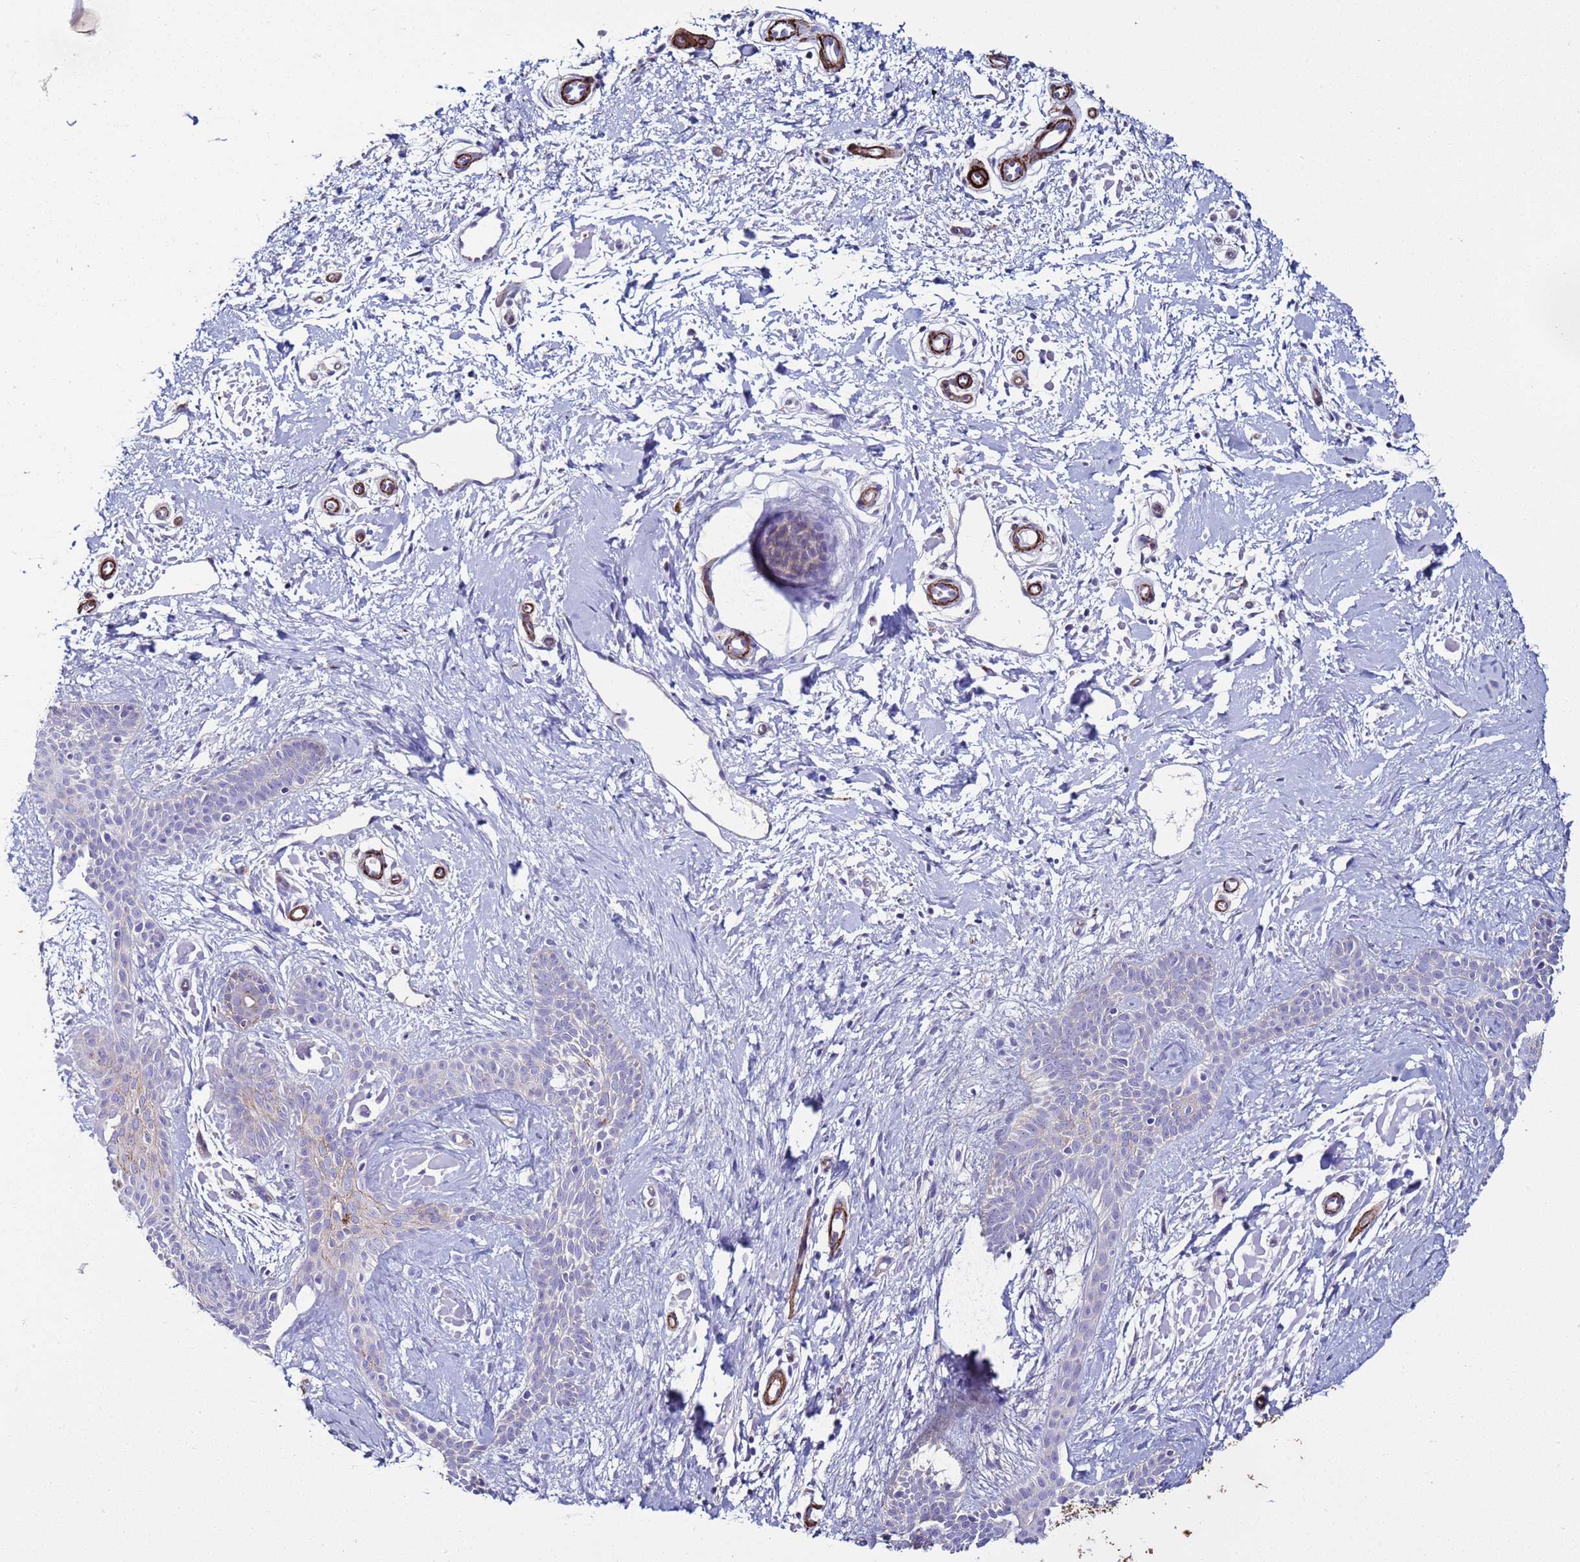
{"staining": {"intensity": "negative", "quantity": "none", "location": "none"}, "tissue": "skin cancer", "cell_type": "Tumor cells", "image_type": "cancer", "snomed": [{"axis": "morphology", "description": "Basal cell carcinoma"}, {"axis": "topography", "description": "Skin"}], "caption": "The image shows no staining of tumor cells in skin basal cell carcinoma.", "gene": "RABL2B", "patient": {"sex": "male", "age": 78}}